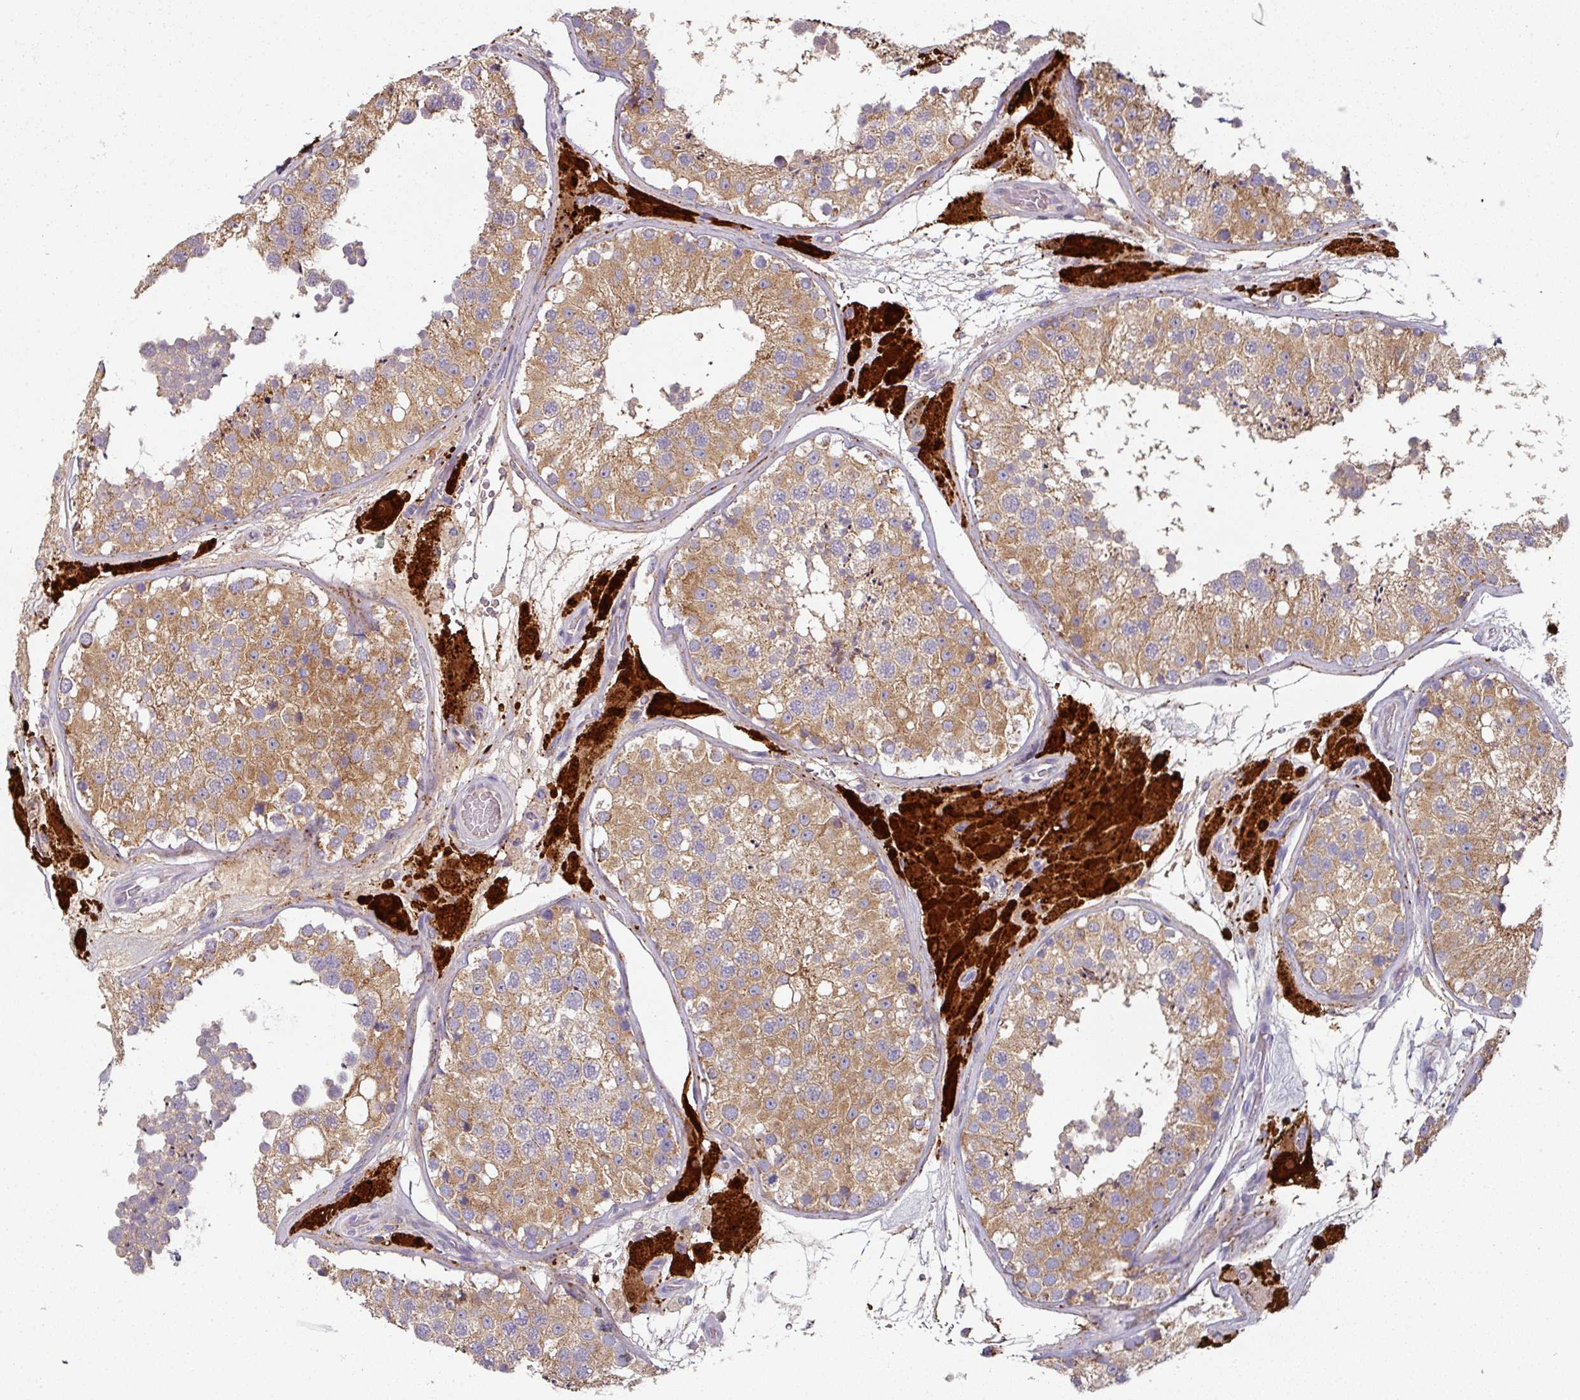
{"staining": {"intensity": "moderate", "quantity": ">75%", "location": "cytoplasmic/membranous"}, "tissue": "testis", "cell_type": "Cells in seminiferous ducts", "image_type": "normal", "snomed": [{"axis": "morphology", "description": "Normal tissue, NOS"}, {"axis": "topography", "description": "Testis"}], "caption": "Cells in seminiferous ducts reveal medium levels of moderate cytoplasmic/membranous positivity in about >75% of cells in unremarkable testis.", "gene": "CD3G", "patient": {"sex": "male", "age": 26}}